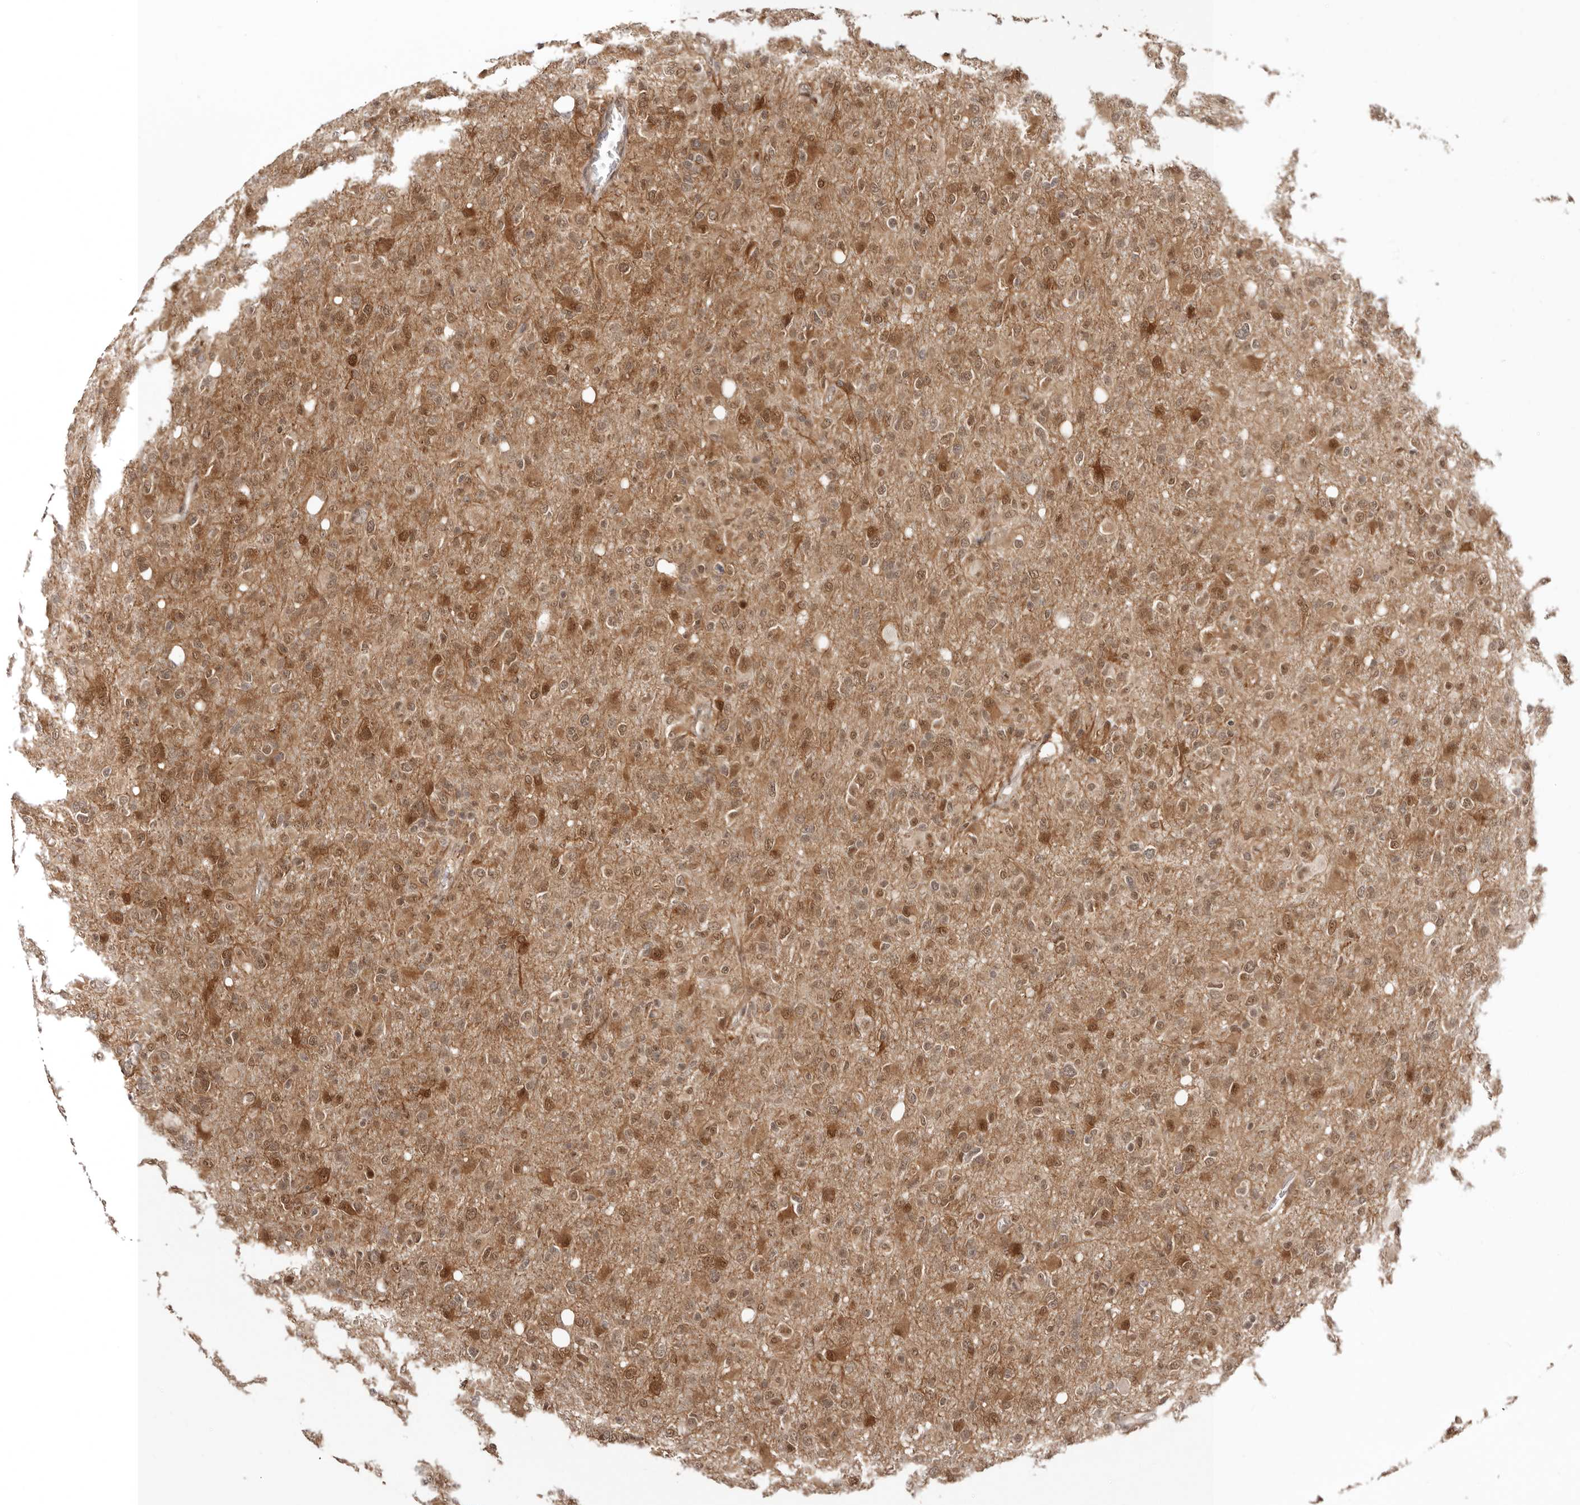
{"staining": {"intensity": "moderate", "quantity": ">75%", "location": "cytoplasmic/membranous,nuclear"}, "tissue": "glioma", "cell_type": "Tumor cells", "image_type": "cancer", "snomed": [{"axis": "morphology", "description": "Glioma, malignant, High grade"}, {"axis": "topography", "description": "Brain"}], "caption": "IHC photomicrograph of human malignant high-grade glioma stained for a protein (brown), which reveals medium levels of moderate cytoplasmic/membranous and nuclear positivity in about >75% of tumor cells.", "gene": "MED8", "patient": {"sex": "female", "age": 57}}